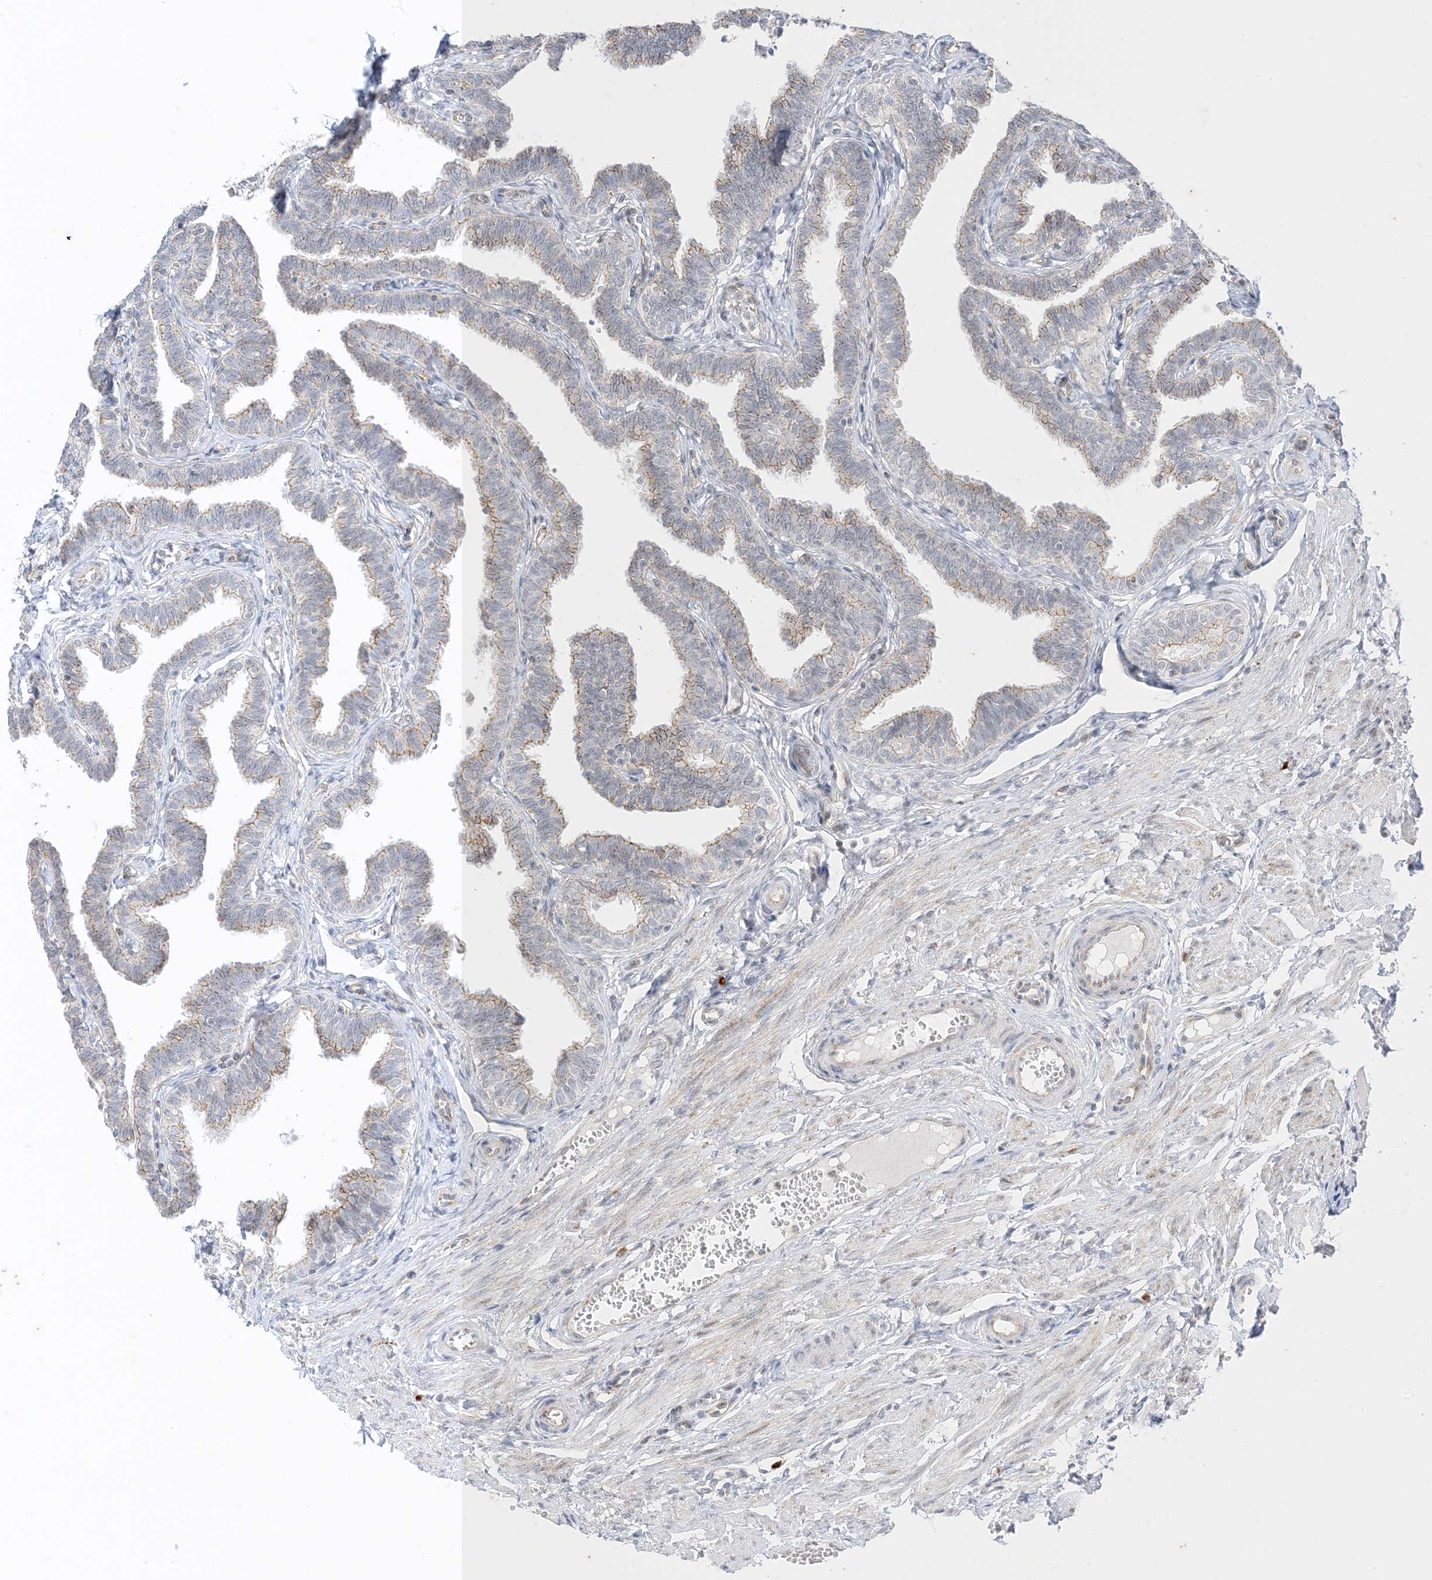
{"staining": {"intensity": "moderate", "quantity": "25%-75%", "location": "cytoplasmic/membranous"}, "tissue": "fallopian tube", "cell_type": "Glandular cells", "image_type": "normal", "snomed": [{"axis": "morphology", "description": "Normal tissue, NOS"}, {"axis": "topography", "description": "Fallopian tube"}, {"axis": "topography", "description": "Ovary"}], "caption": "This is an image of IHC staining of unremarkable fallopian tube, which shows moderate expression in the cytoplasmic/membranous of glandular cells.", "gene": "RAC1", "patient": {"sex": "female", "age": 23}}